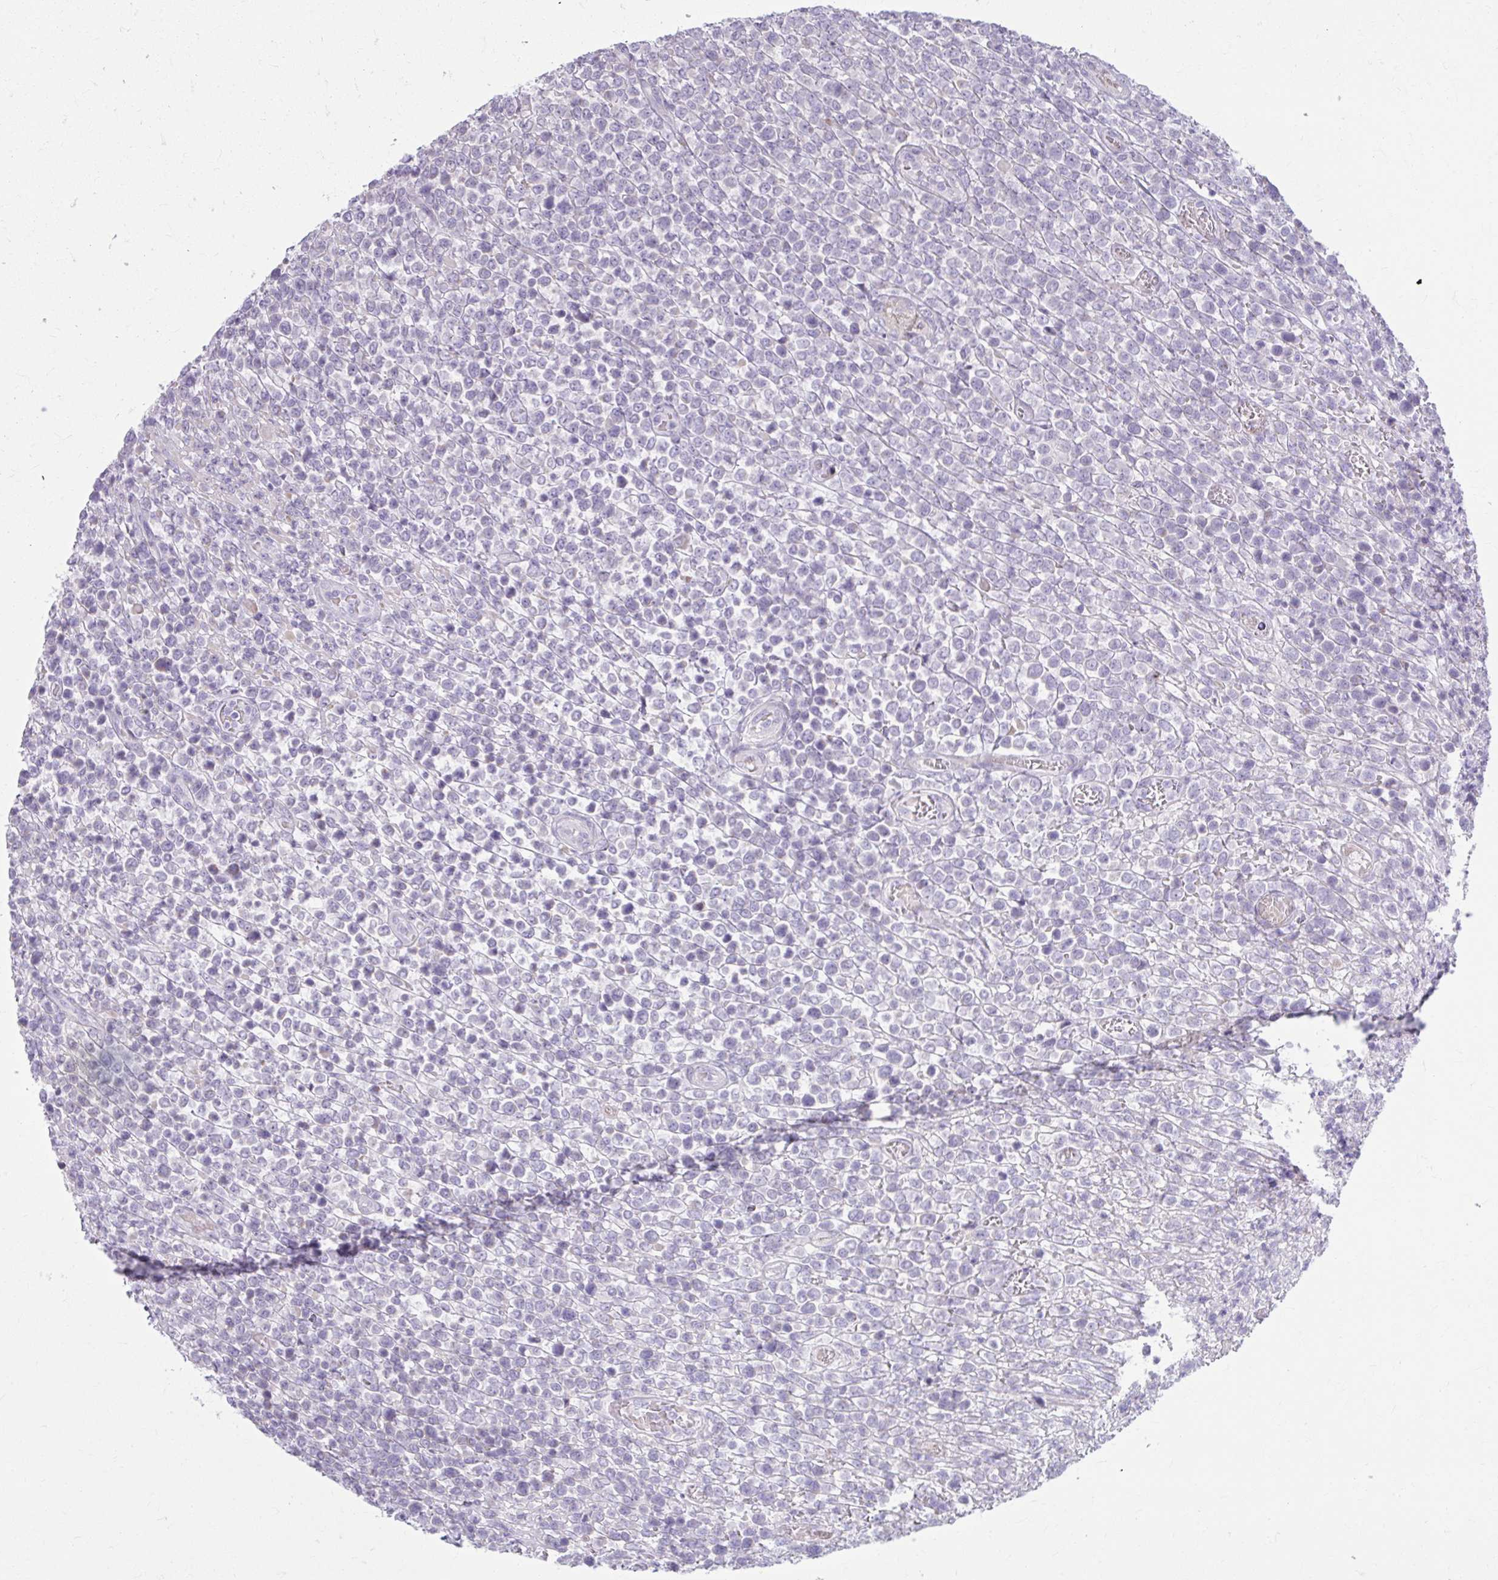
{"staining": {"intensity": "negative", "quantity": "none", "location": "none"}, "tissue": "lymphoma", "cell_type": "Tumor cells", "image_type": "cancer", "snomed": [{"axis": "morphology", "description": "Malignant lymphoma, non-Hodgkin's type, High grade"}, {"axis": "topography", "description": "Soft tissue"}], "caption": "Malignant lymphoma, non-Hodgkin's type (high-grade) was stained to show a protein in brown. There is no significant staining in tumor cells.", "gene": "MSMO1", "patient": {"sex": "female", "age": 56}}